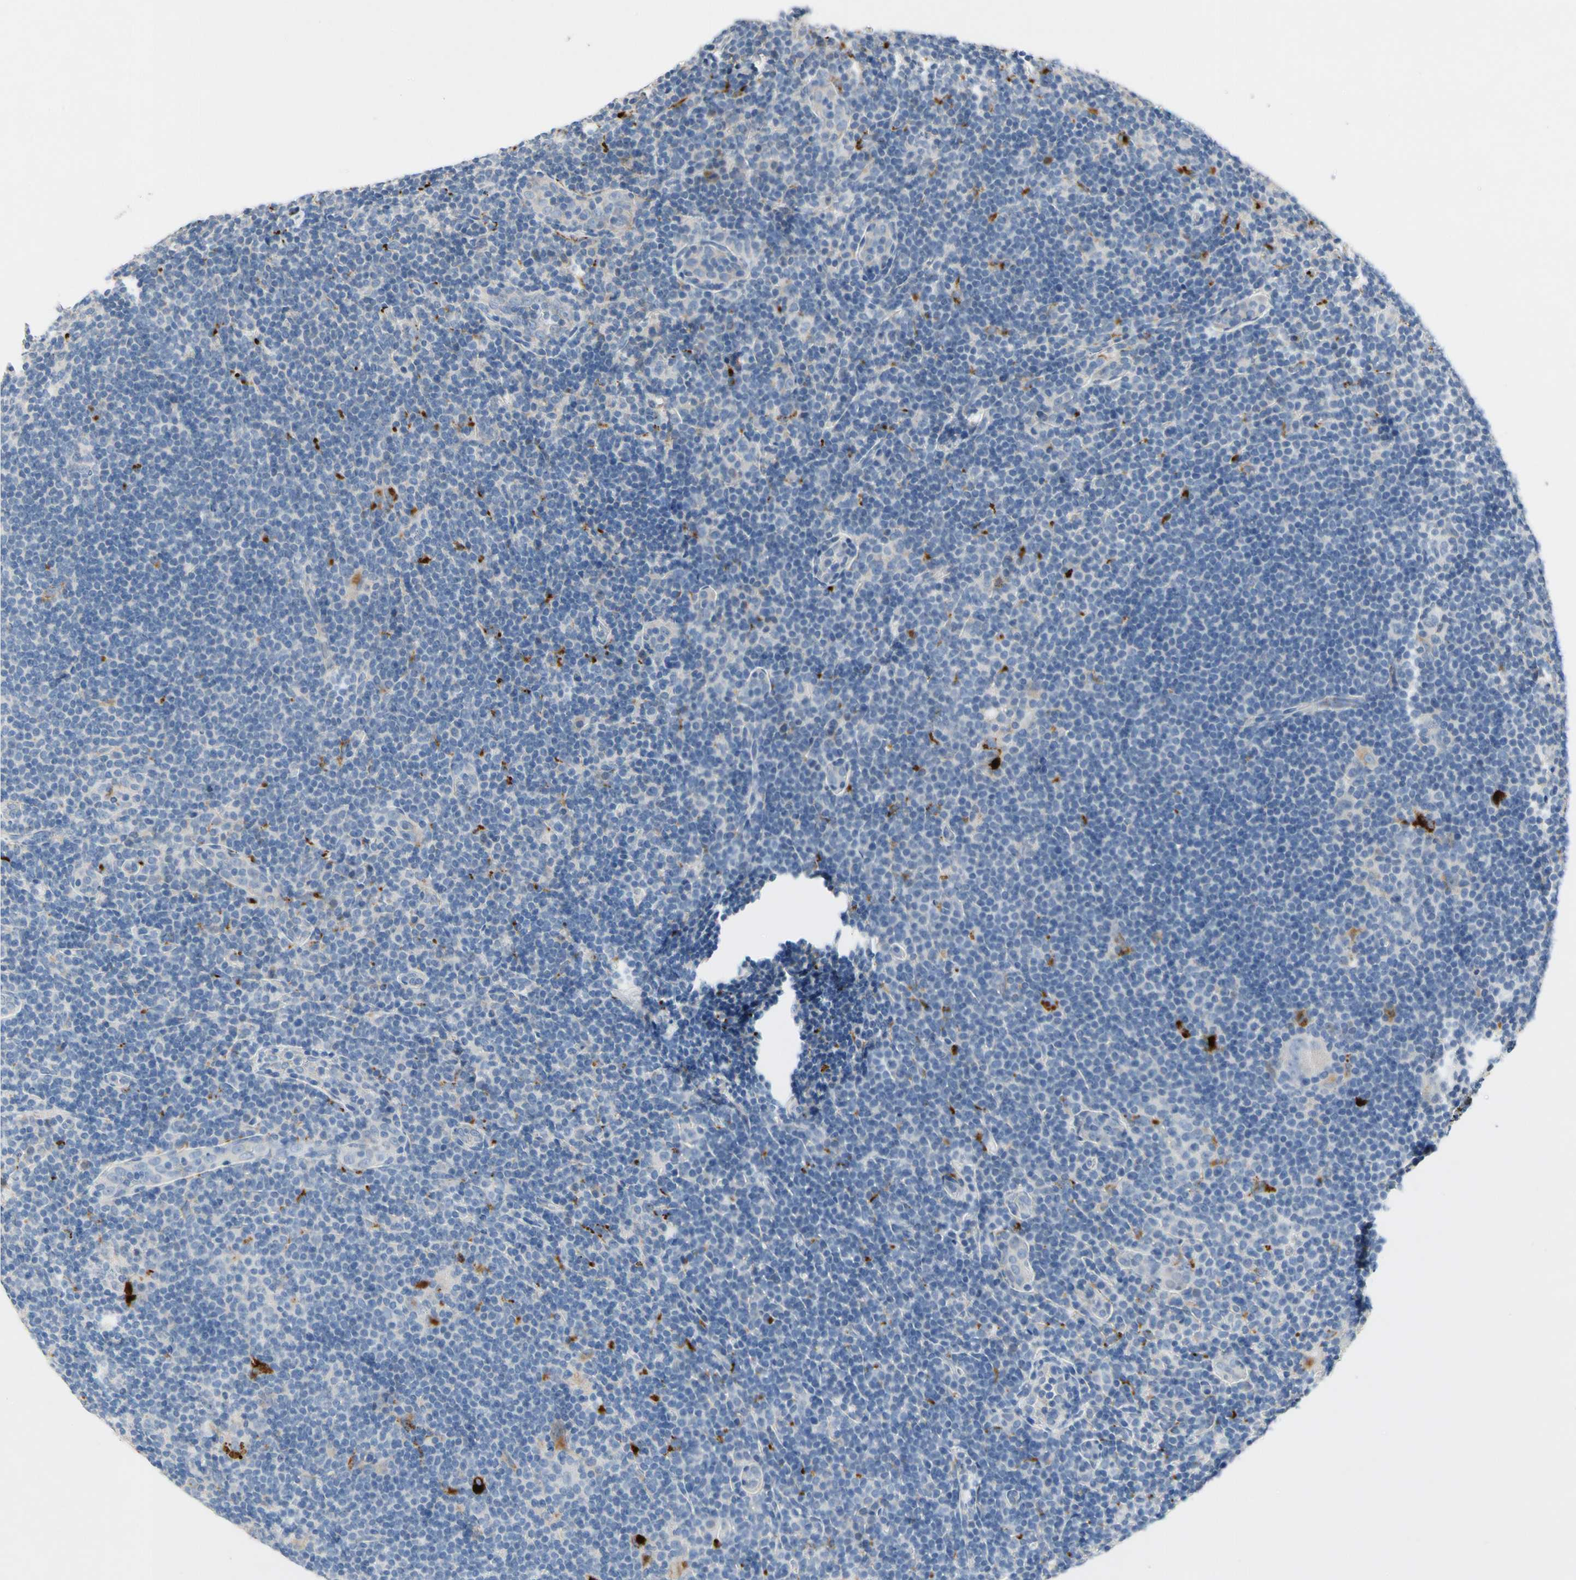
{"staining": {"intensity": "negative", "quantity": "none", "location": "none"}, "tissue": "lymphoma", "cell_type": "Tumor cells", "image_type": "cancer", "snomed": [{"axis": "morphology", "description": "Hodgkin's disease, NOS"}, {"axis": "topography", "description": "Lymph node"}], "caption": "The image exhibits no significant expression in tumor cells of lymphoma.", "gene": "RETSAT", "patient": {"sex": "female", "age": 57}}